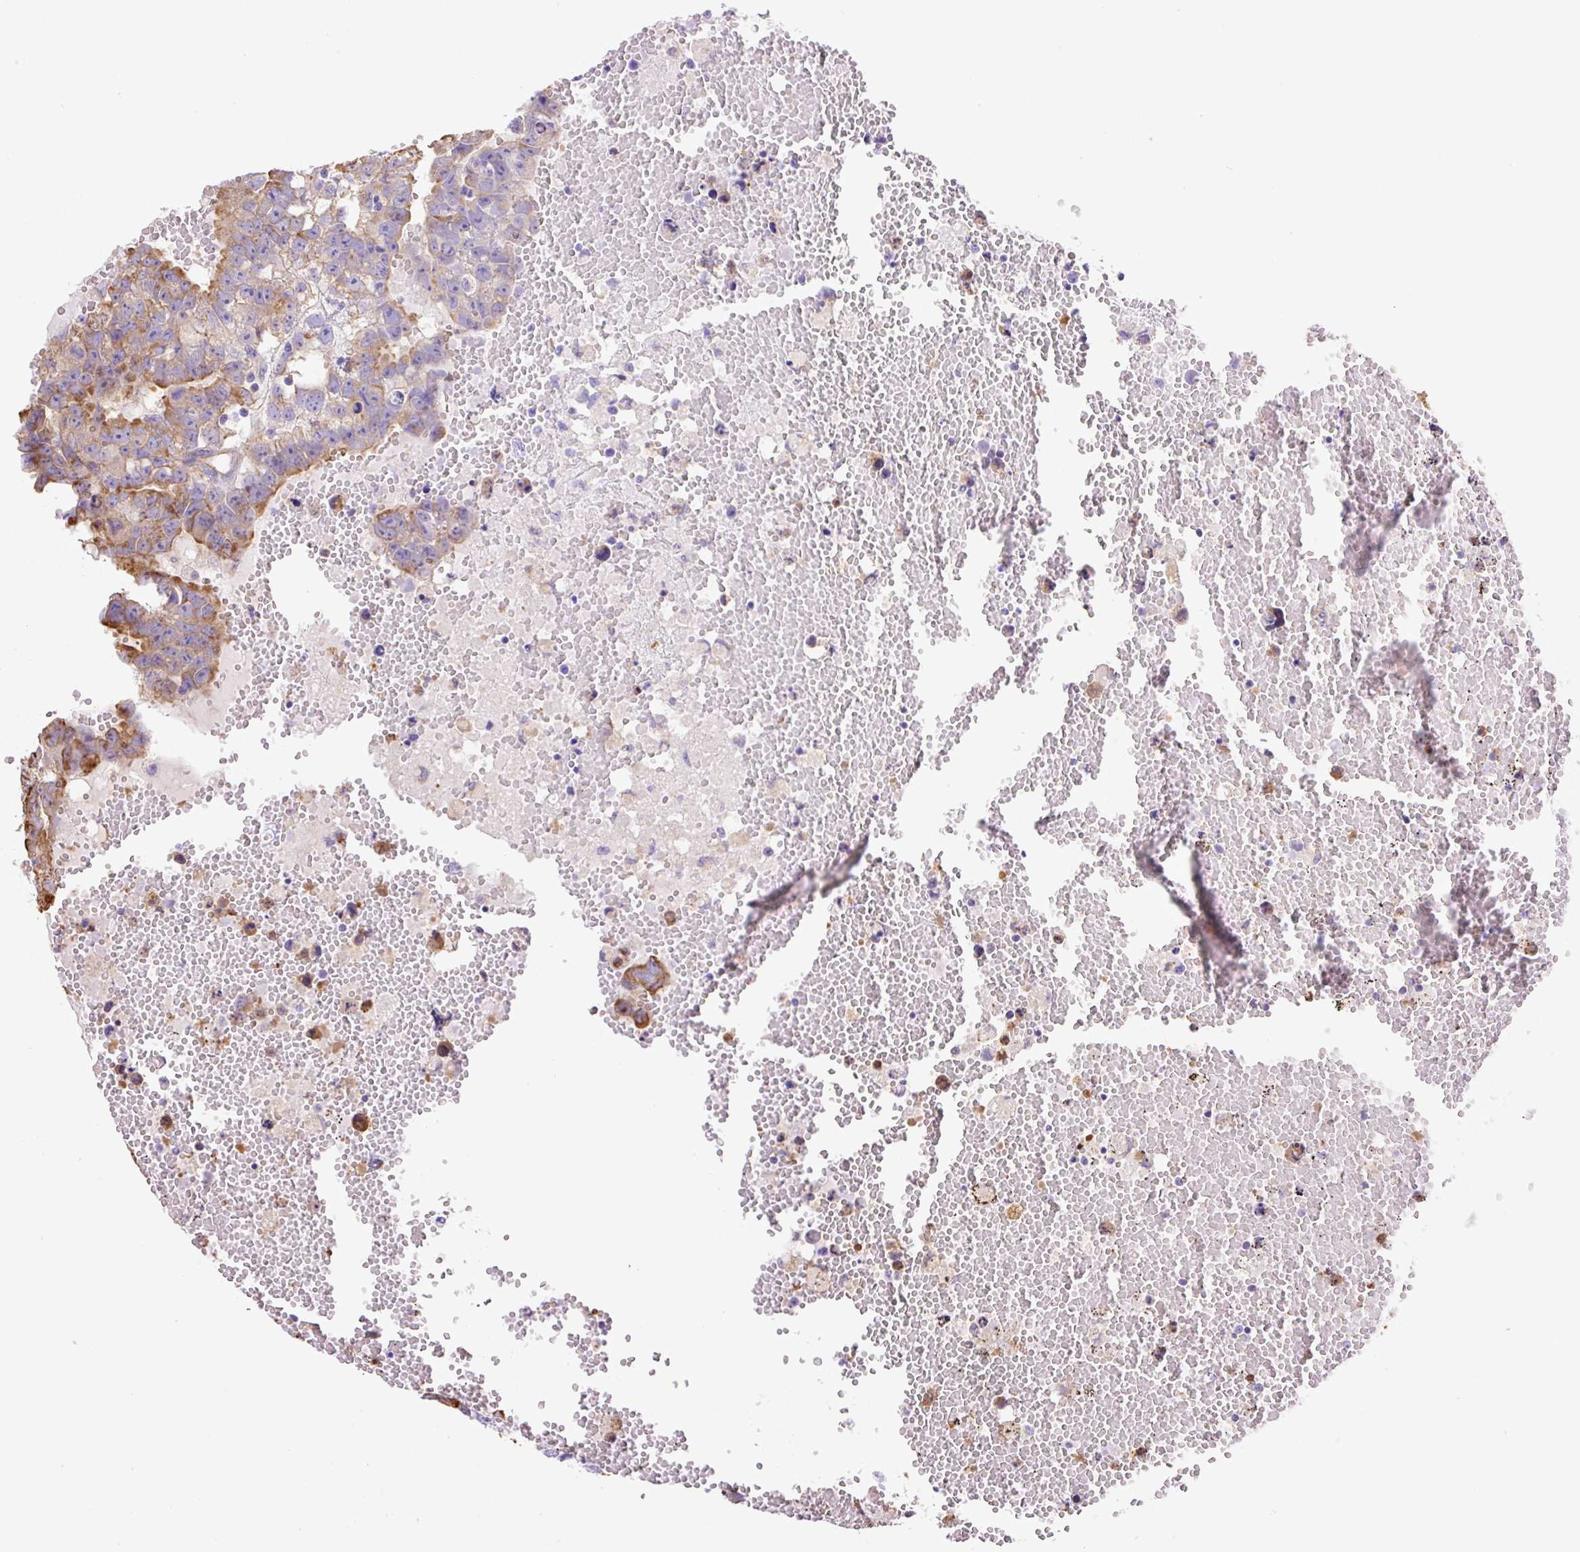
{"staining": {"intensity": "moderate", "quantity": "<25%", "location": "cytoplasmic/membranous"}, "tissue": "testis cancer", "cell_type": "Tumor cells", "image_type": "cancer", "snomed": [{"axis": "morphology", "description": "Carcinoma, Embryonal, NOS"}, {"axis": "topography", "description": "Testis"}], "caption": "This photomicrograph reveals testis embryonal carcinoma stained with immunohistochemistry (IHC) to label a protein in brown. The cytoplasmic/membranous of tumor cells show moderate positivity for the protein. Nuclei are counter-stained blue.", "gene": "MAGEB5", "patient": {"sex": "male", "age": 25}}